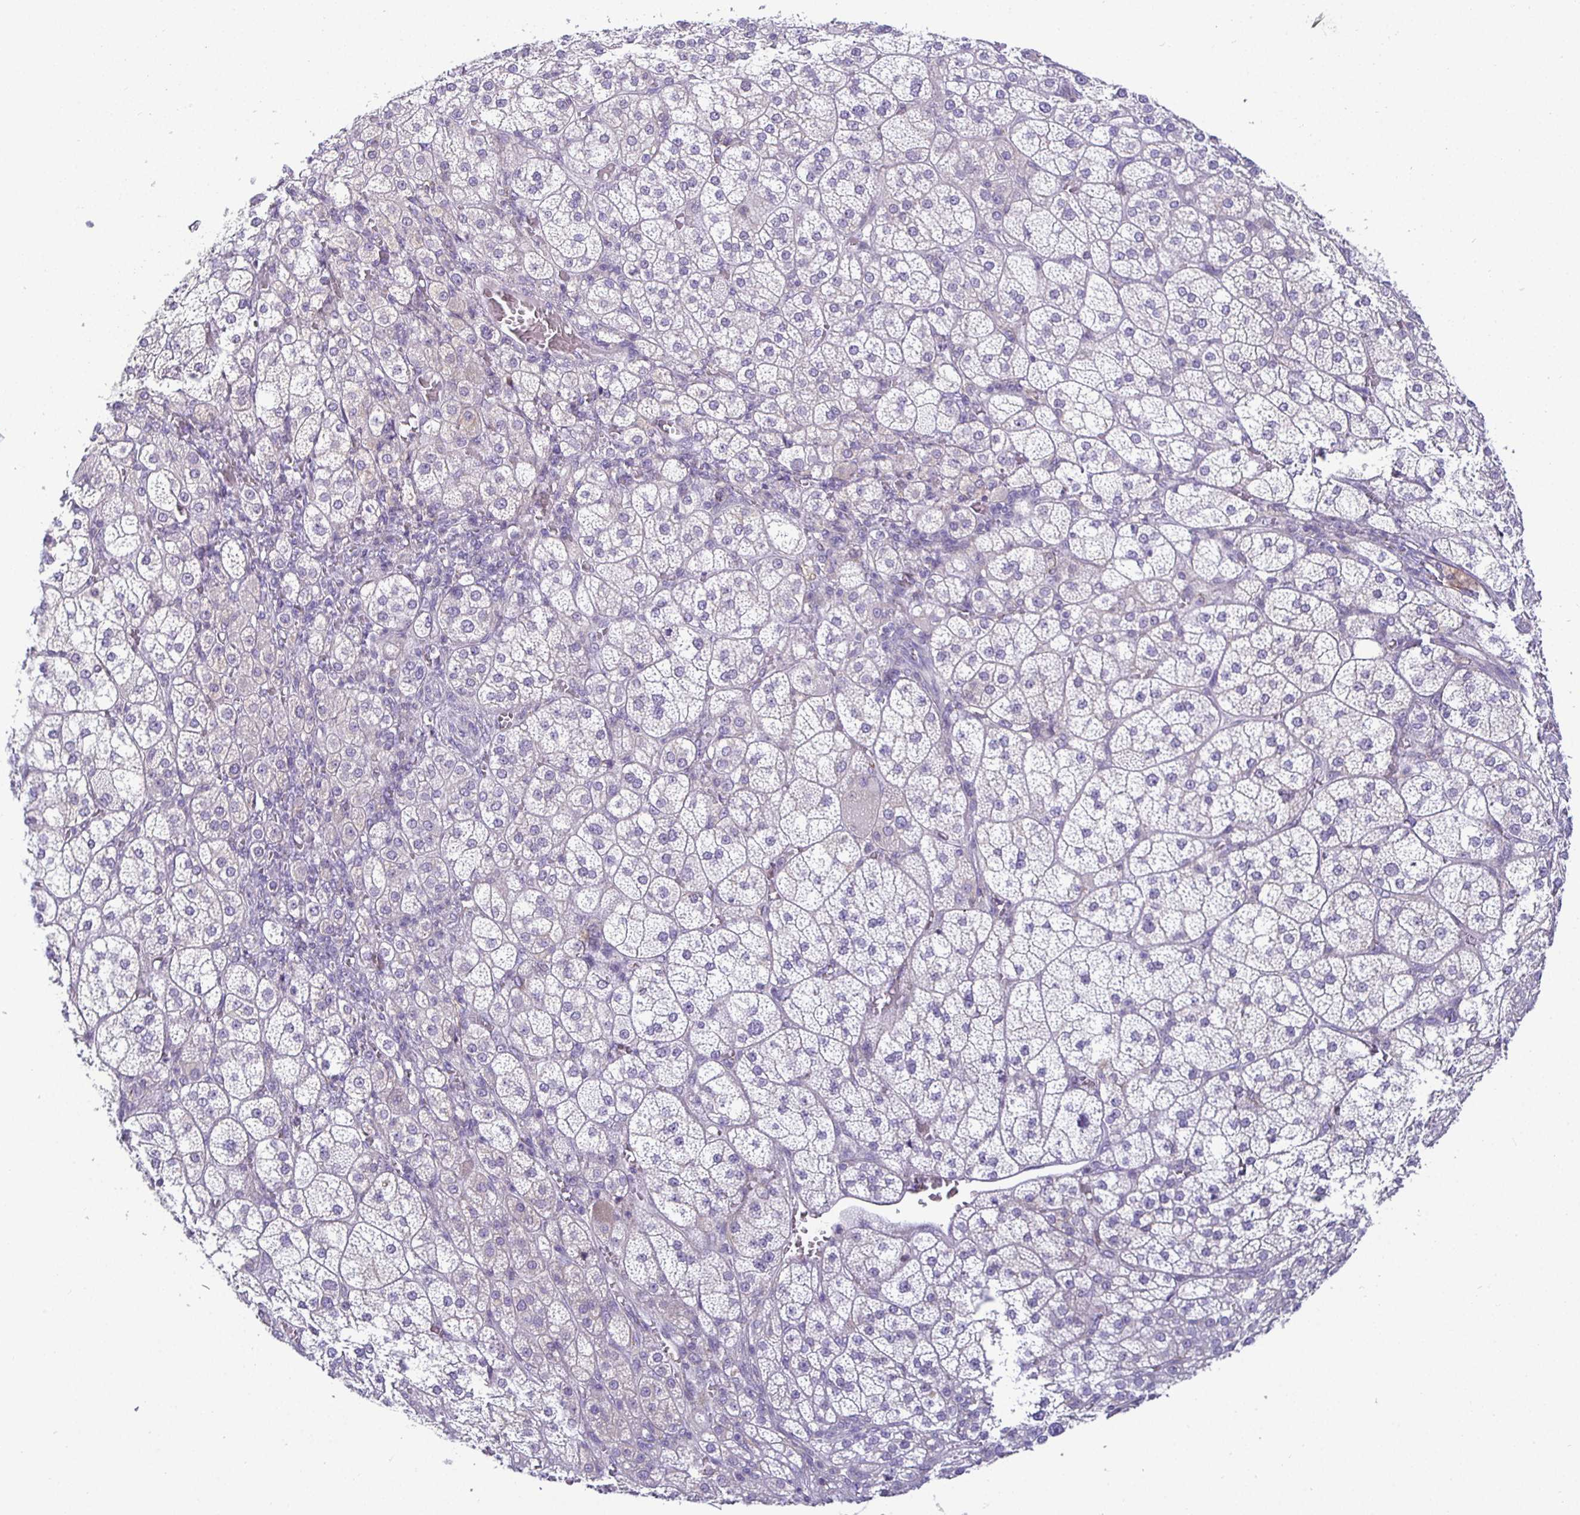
{"staining": {"intensity": "negative", "quantity": "none", "location": "none"}, "tissue": "adrenal gland", "cell_type": "Glandular cells", "image_type": "normal", "snomed": [{"axis": "morphology", "description": "Normal tissue, NOS"}, {"axis": "topography", "description": "Adrenal gland"}], "caption": "Glandular cells show no significant positivity in unremarkable adrenal gland. (Stains: DAB IHC with hematoxylin counter stain, Microscopy: brightfield microscopy at high magnification).", "gene": "SIRPA", "patient": {"sex": "female", "age": 60}}